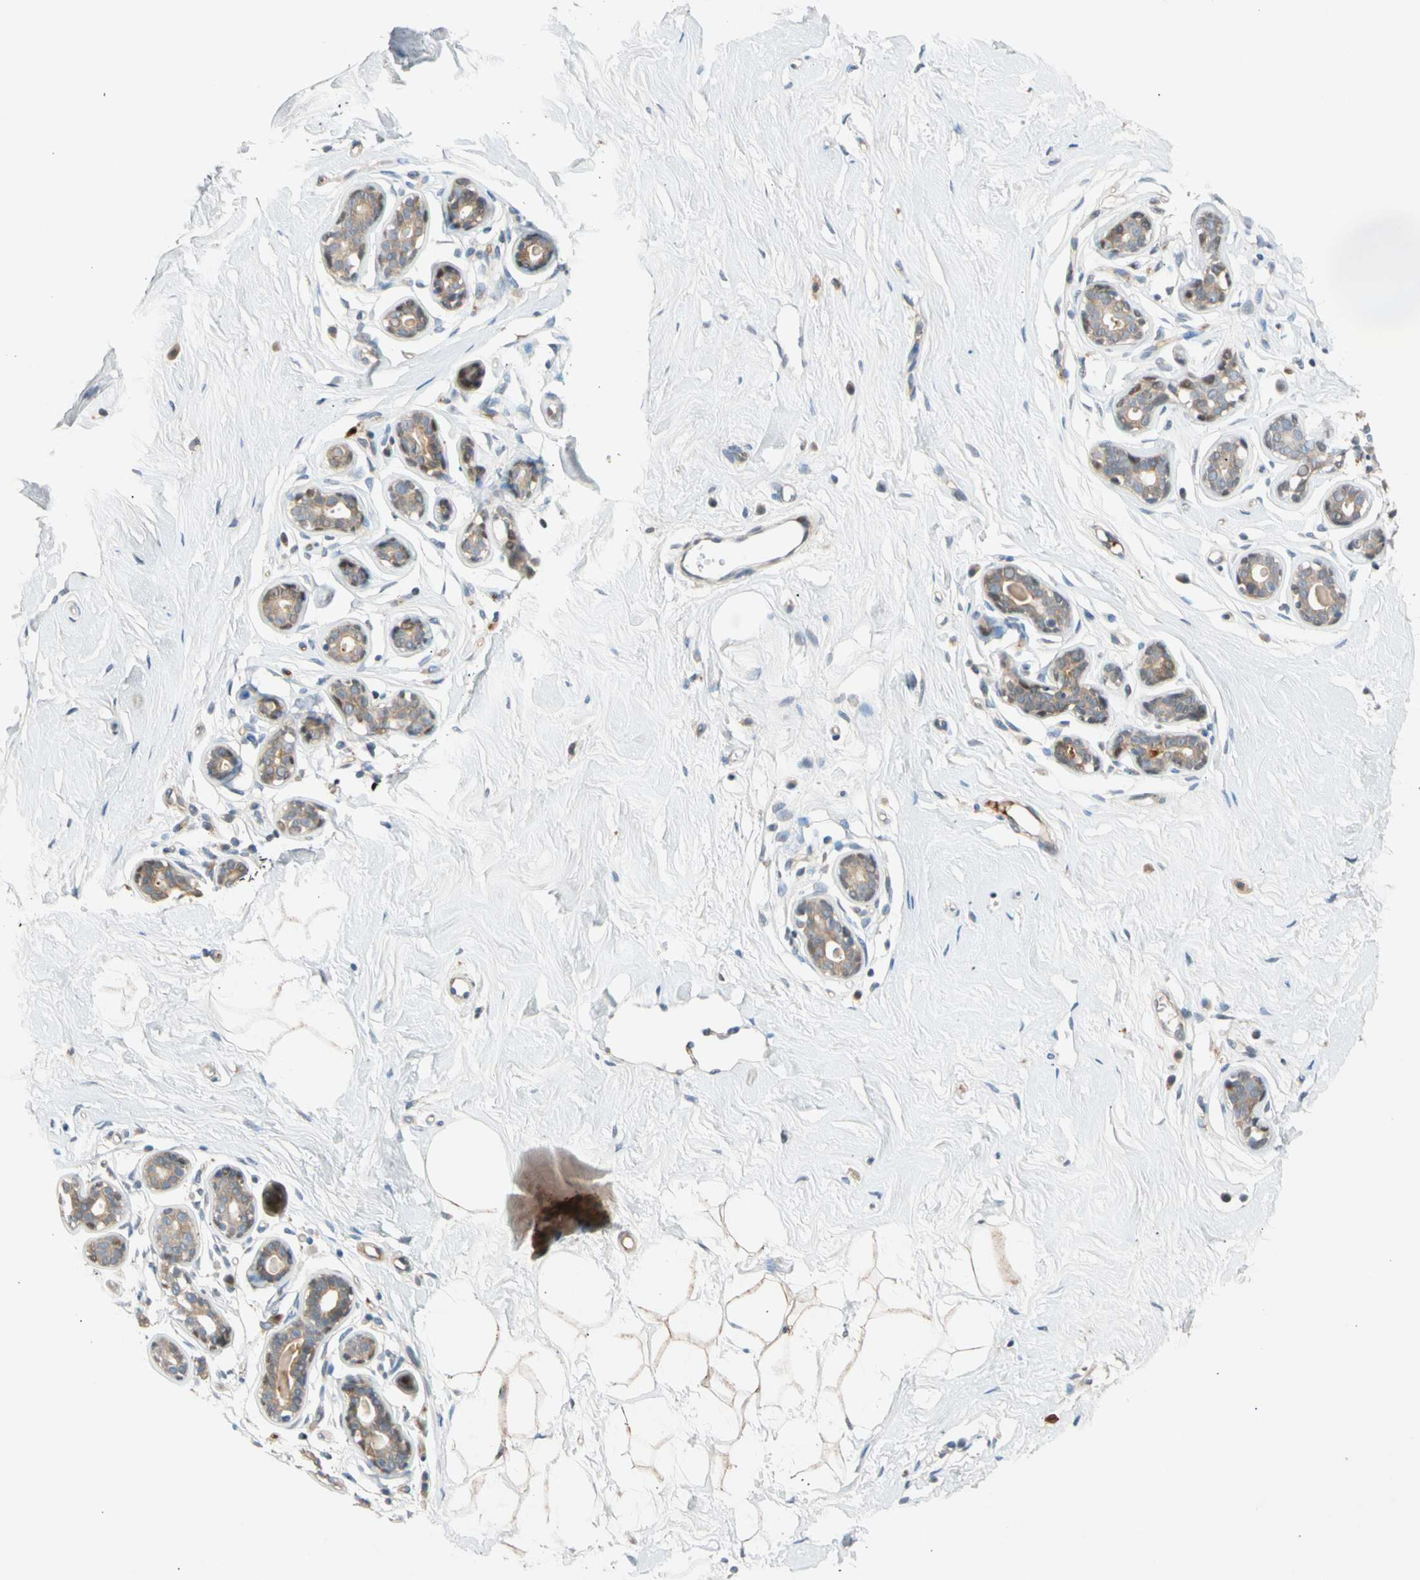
{"staining": {"intensity": "moderate", "quantity": "25%-75%", "location": "cytoplasmic/membranous"}, "tissue": "breast", "cell_type": "Adipocytes", "image_type": "normal", "snomed": [{"axis": "morphology", "description": "Normal tissue, NOS"}, {"axis": "topography", "description": "Breast"}], "caption": "A medium amount of moderate cytoplasmic/membranous positivity is appreciated in approximately 25%-75% of adipocytes in unremarkable breast.", "gene": "CNST", "patient": {"sex": "female", "age": 23}}